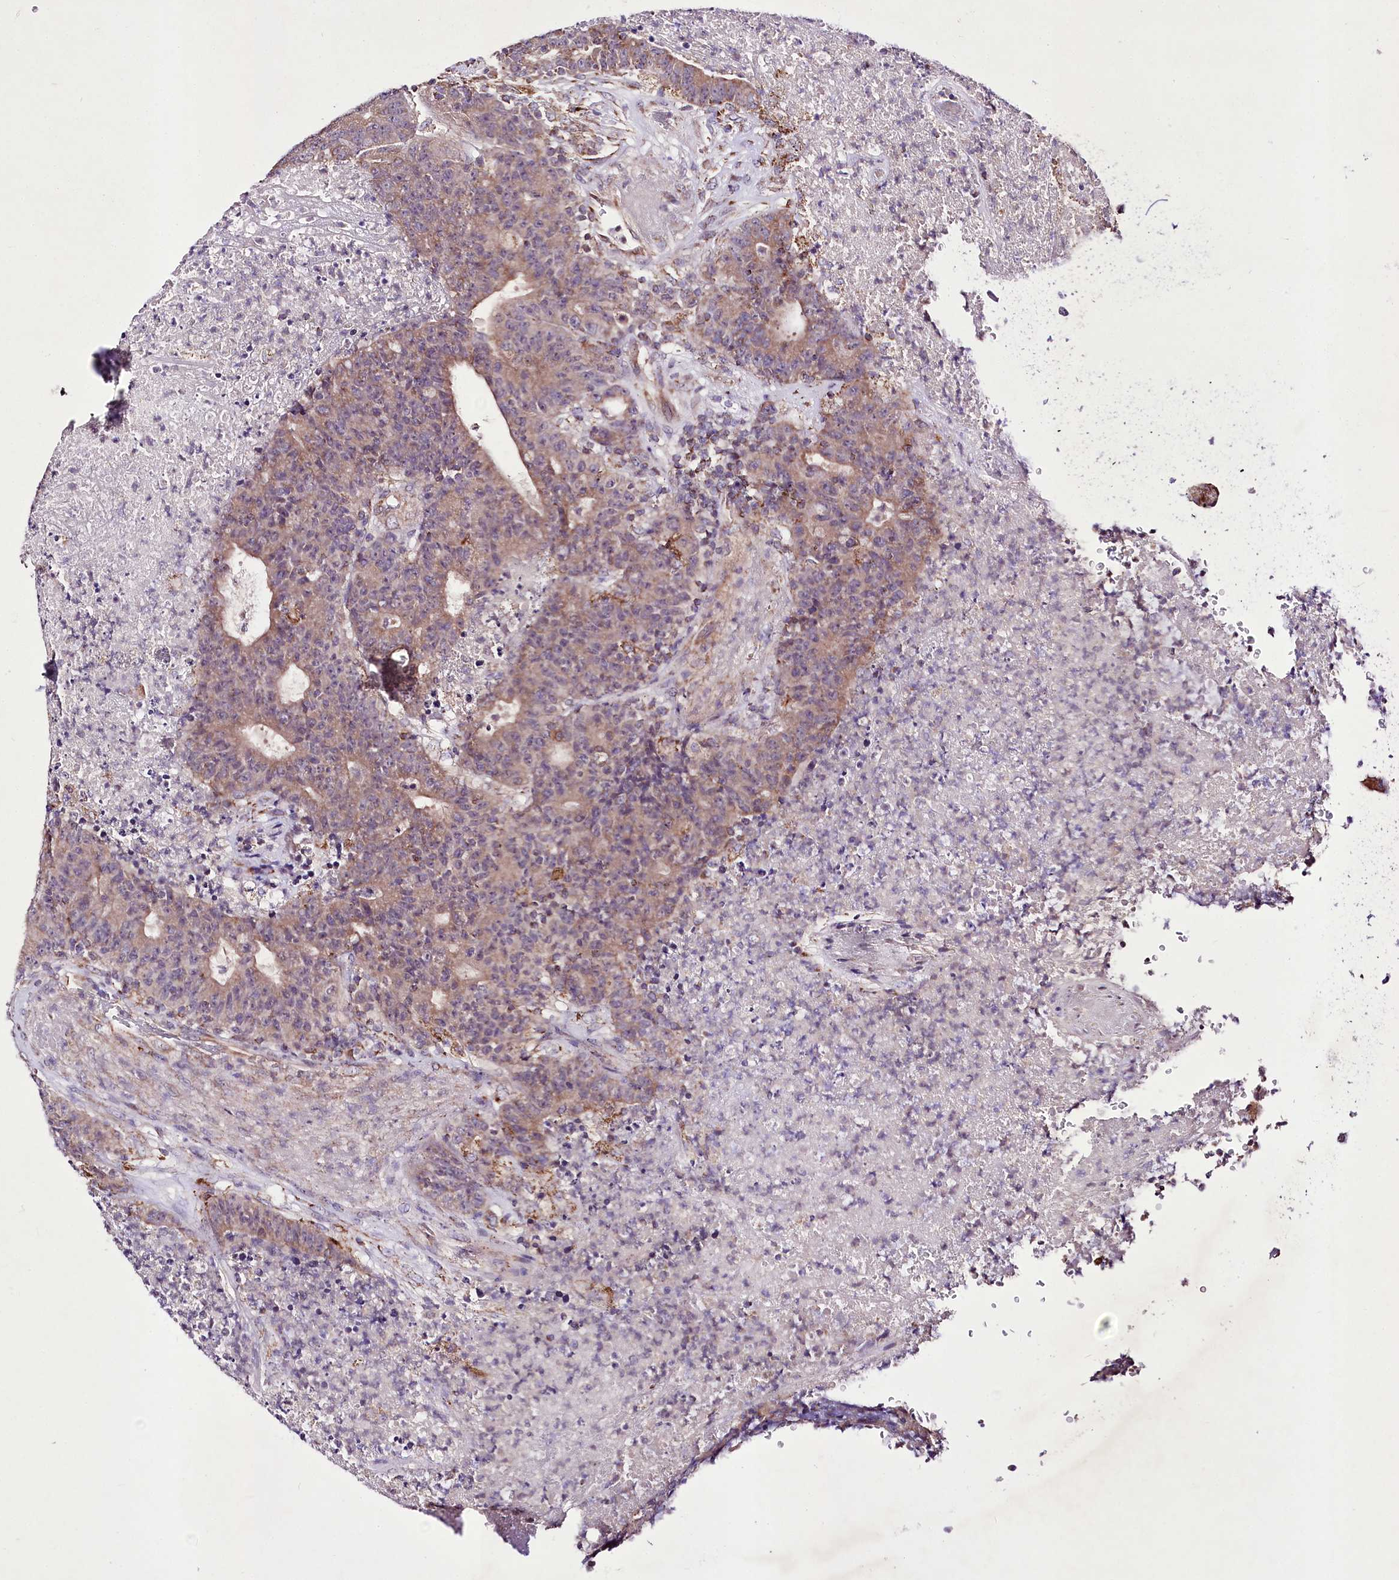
{"staining": {"intensity": "weak", "quantity": ">75%", "location": "cytoplasmic/membranous"}, "tissue": "colorectal cancer", "cell_type": "Tumor cells", "image_type": "cancer", "snomed": [{"axis": "morphology", "description": "Adenocarcinoma, NOS"}, {"axis": "topography", "description": "Colon"}], "caption": "High-power microscopy captured an IHC histopathology image of colorectal cancer (adenocarcinoma), revealing weak cytoplasmic/membranous positivity in approximately >75% of tumor cells.", "gene": "ATE1", "patient": {"sex": "female", "age": 75}}